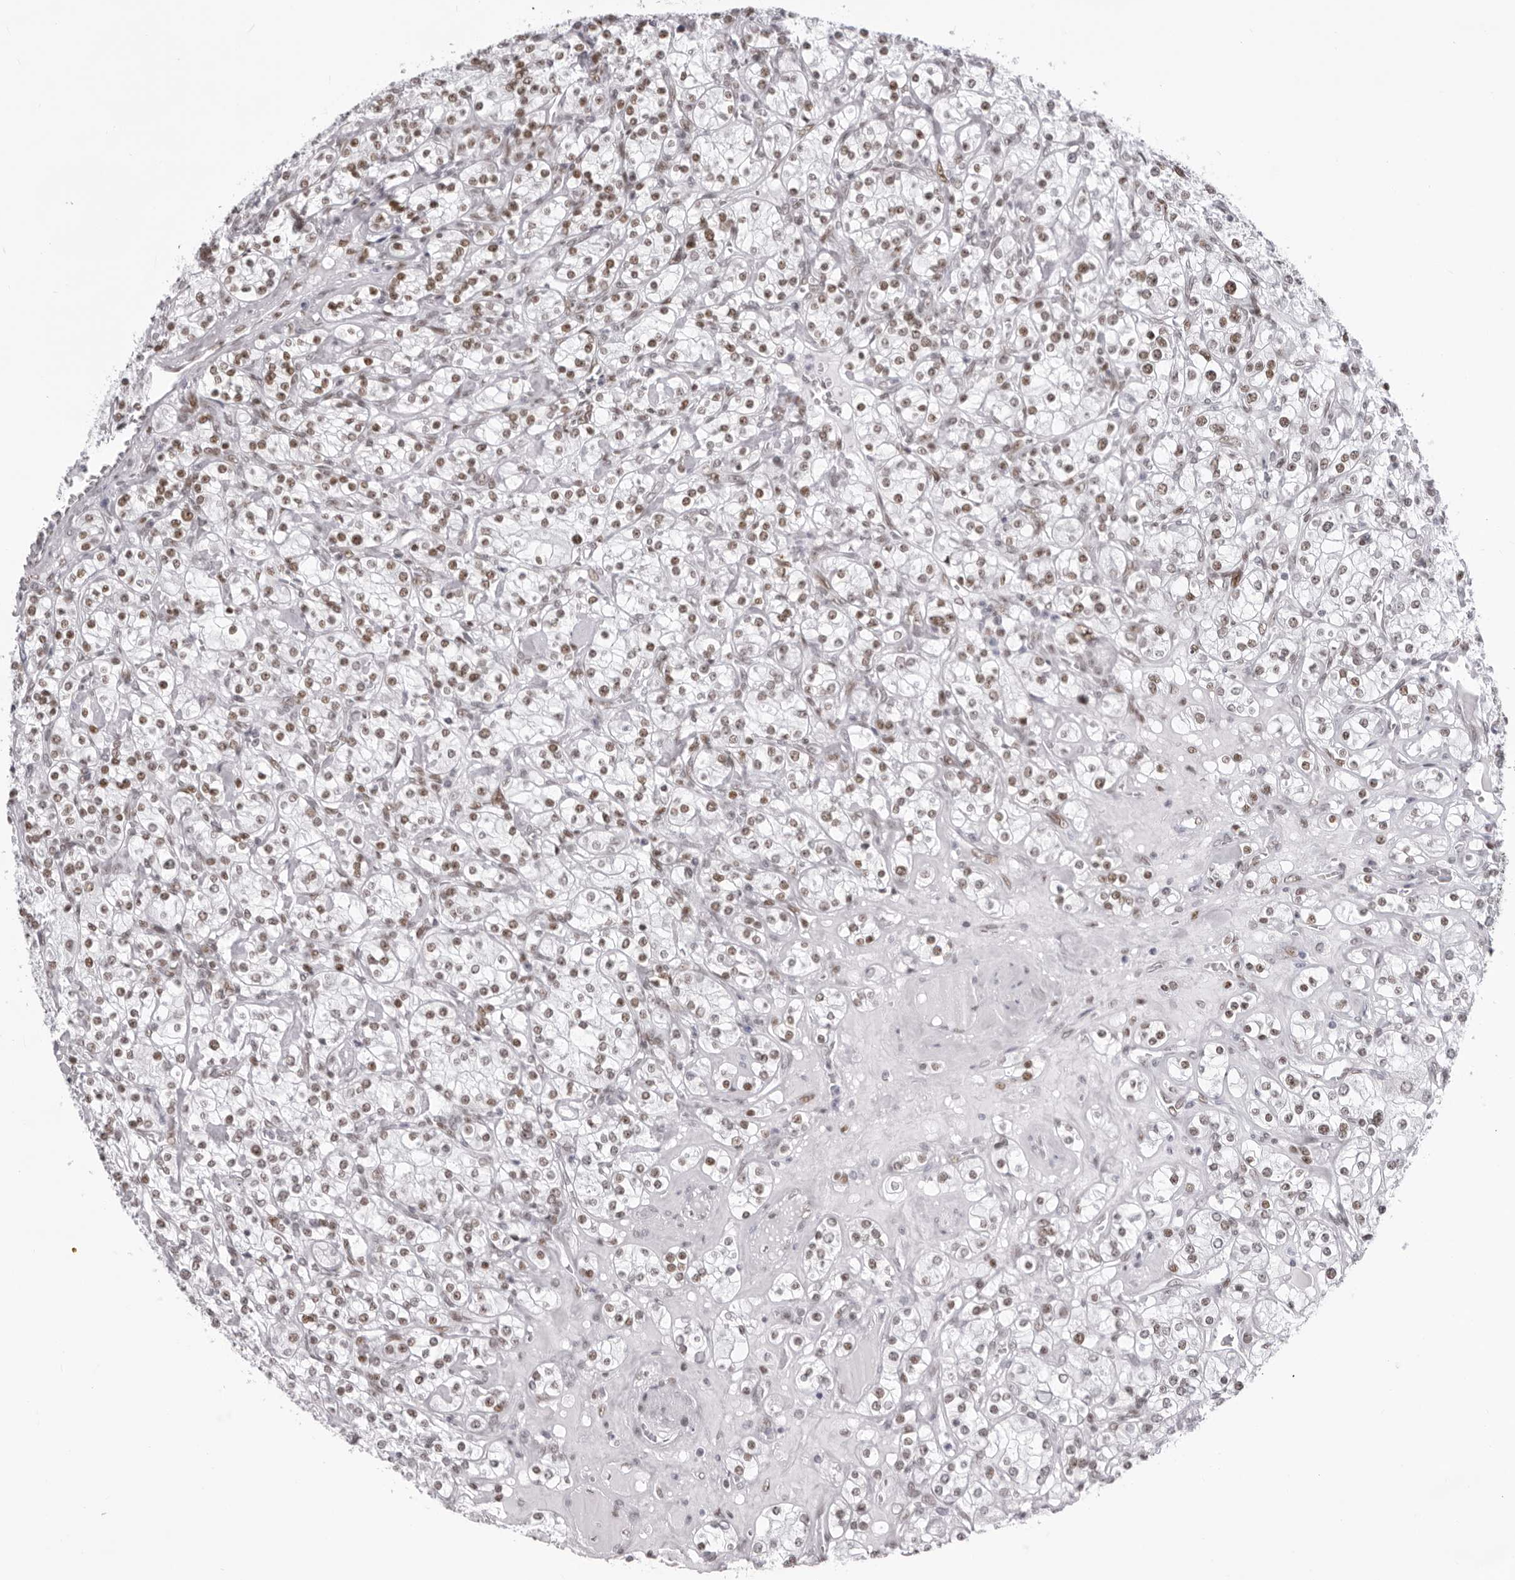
{"staining": {"intensity": "moderate", "quantity": ">75%", "location": "nuclear"}, "tissue": "renal cancer", "cell_type": "Tumor cells", "image_type": "cancer", "snomed": [{"axis": "morphology", "description": "Adenocarcinoma, NOS"}, {"axis": "topography", "description": "Kidney"}], "caption": "The photomicrograph demonstrates staining of renal cancer (adenocarcinoma), revealing moderate nuclear protein expression (brown color) within tumor cells.", "gene": "IRF2BP2", "patient": {"sex": "male", "age": 77}}